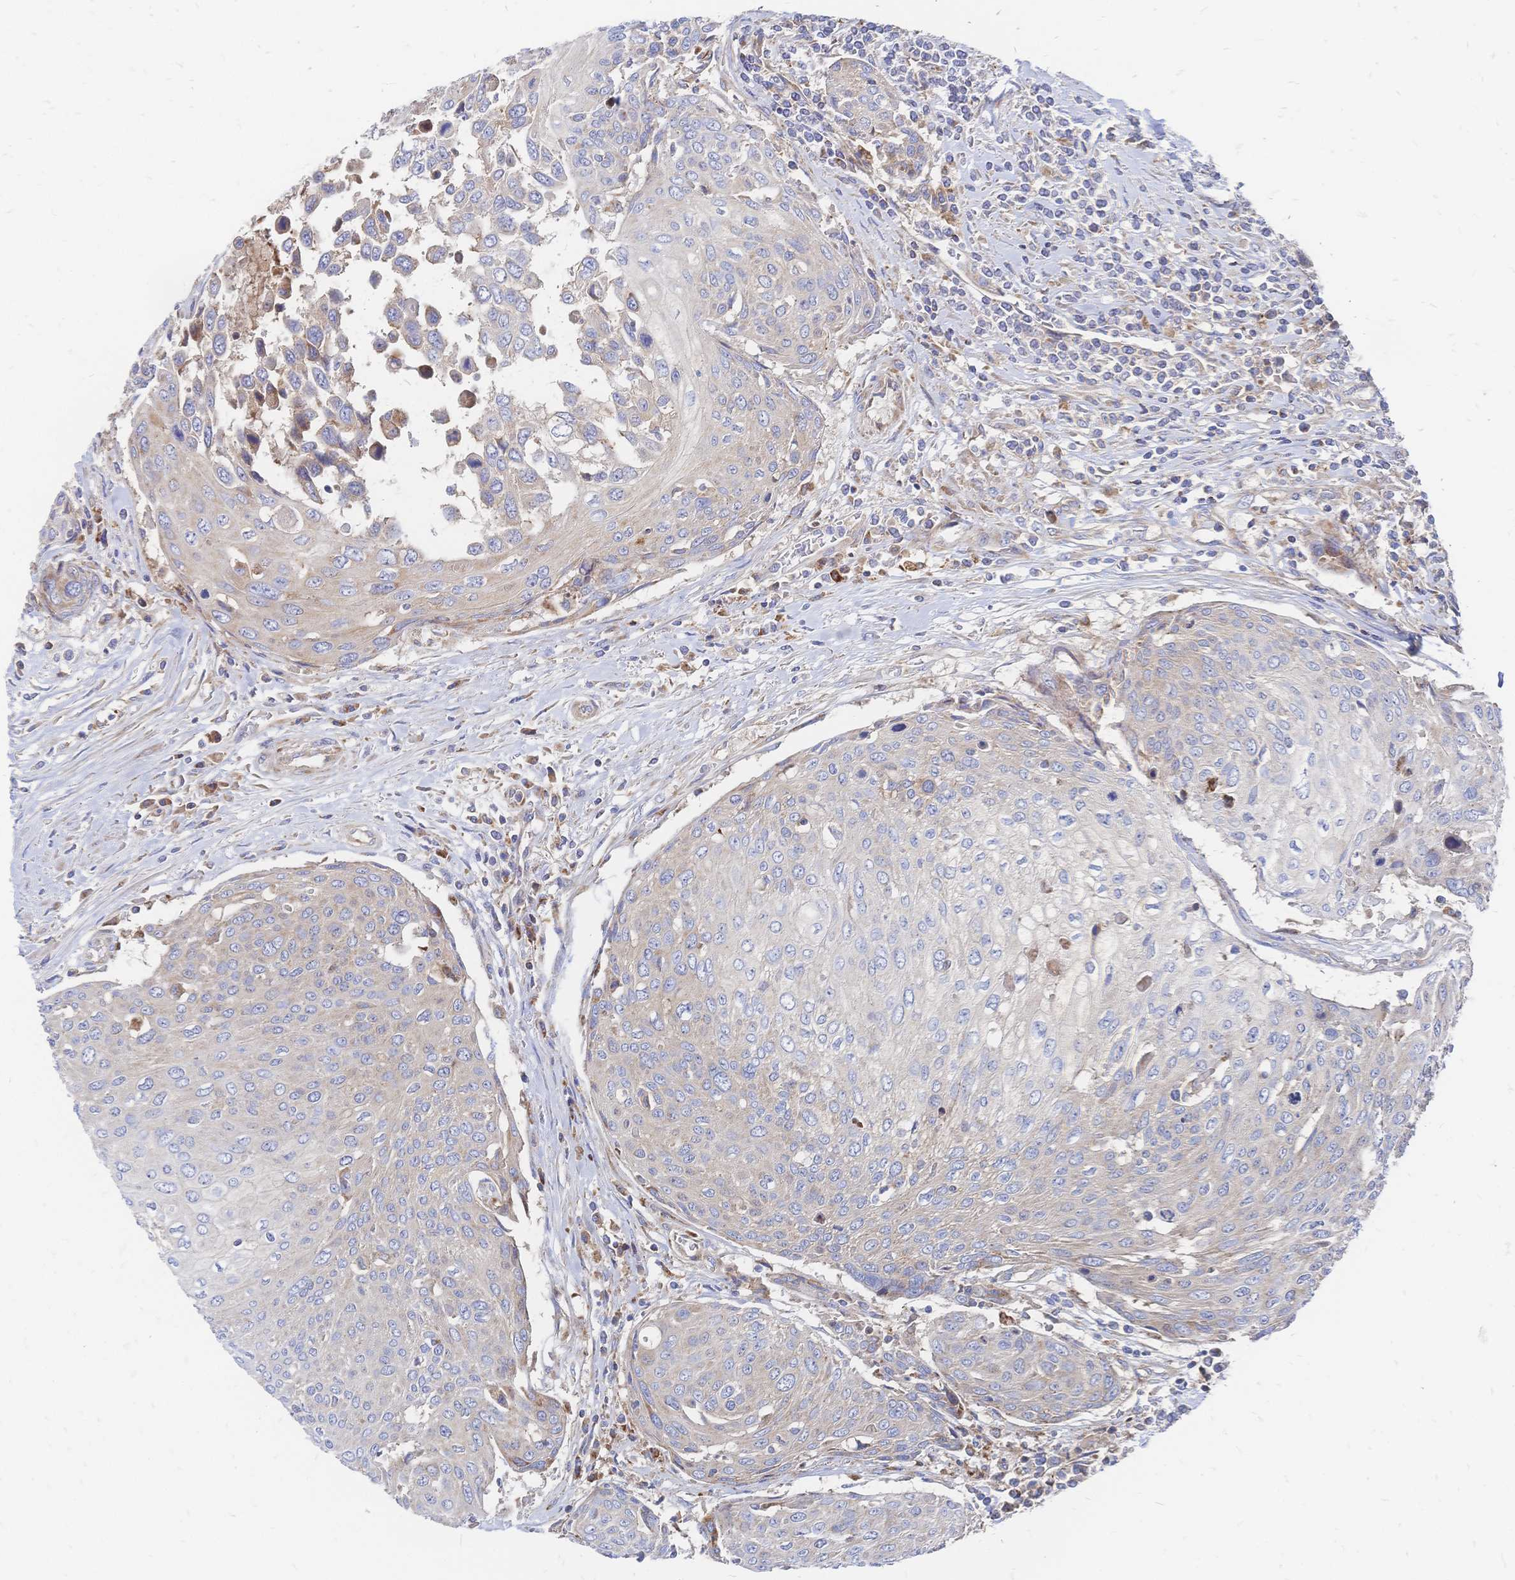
{"staining": {"intensity": "weak", "quantity": "<25%", "location": "cytoplasmic/membranous"}, "tissue": "urothelial cancer", "cell_type": "Tumor cells", "image_type": "cancer", "snomed": [{"axis": "morphology", "description": "Urothelial carcinoma, High grade"}, {"axis": "topography", "description": "Urinary bladder"}], "caption": "Urothelial carcinoma (high-grade) stained for a protein using immunohistochemistry reveals no staining tumor cells.", "gene": "SORBS1", "patient": {"sex": "female", "age": 70}}